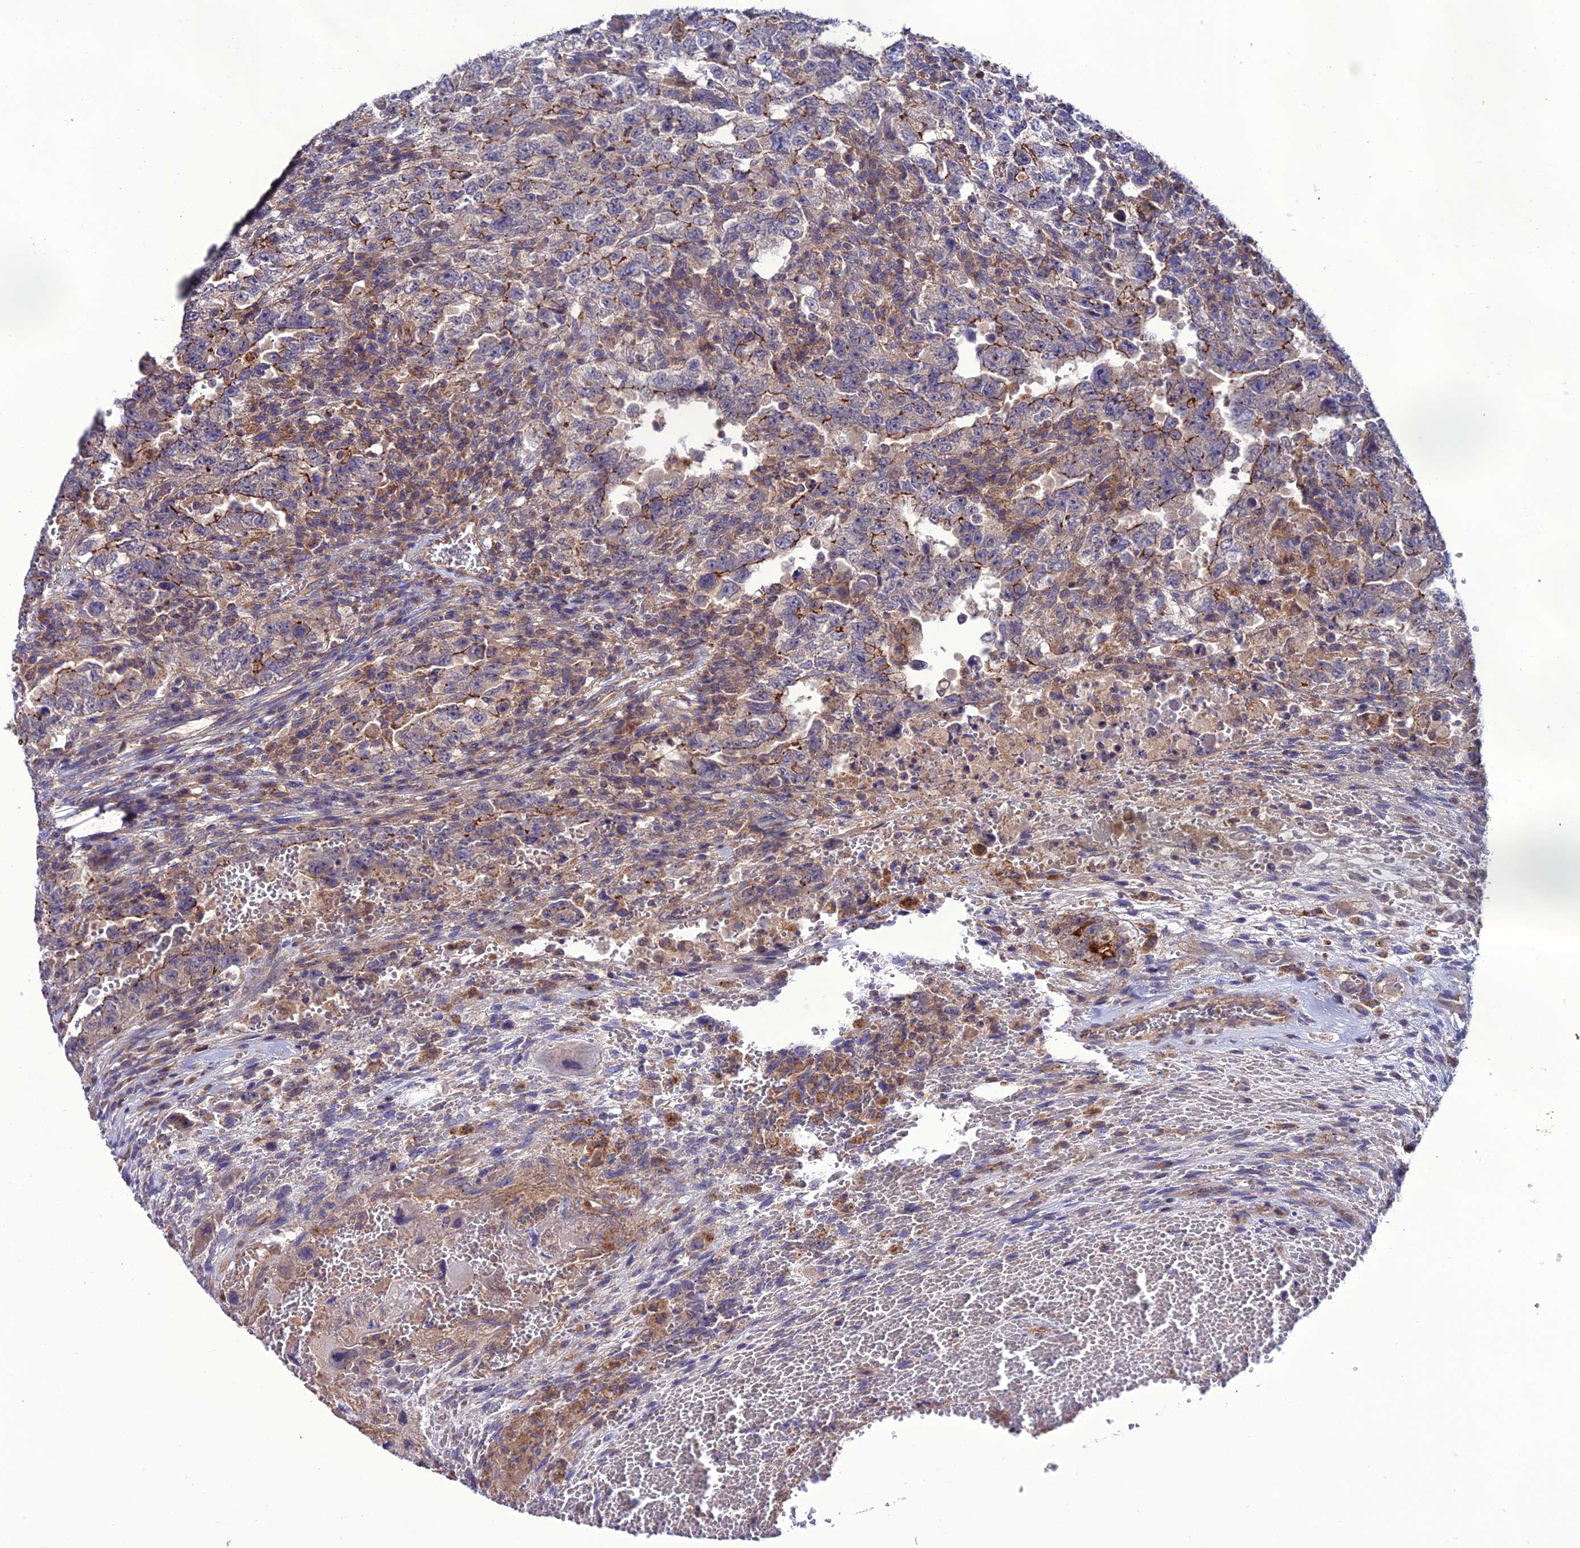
{"staining": {"intensity": "moderate", "quantity": "25%-75%", "location": "cytoplasmic/membranous"}, "tissue": "testis cancer", "cell_type": "Tumor cells", "image_type": "cancer", "snomed": [{"axis": "morphology", "description": "Carcinoma, Embryonal, NOS"}, {"axis": "topography", "description": "Testis"}], "caption": "Immunohistochemical staining of human testis cancer (embryonal carcinoma) exhibits moderate cytoplasmic/membranous protein expression in approximately 25%-75% of tumor cells.", "gene": "PPIL3", "patient": {"sex": "male", "age": 26}}